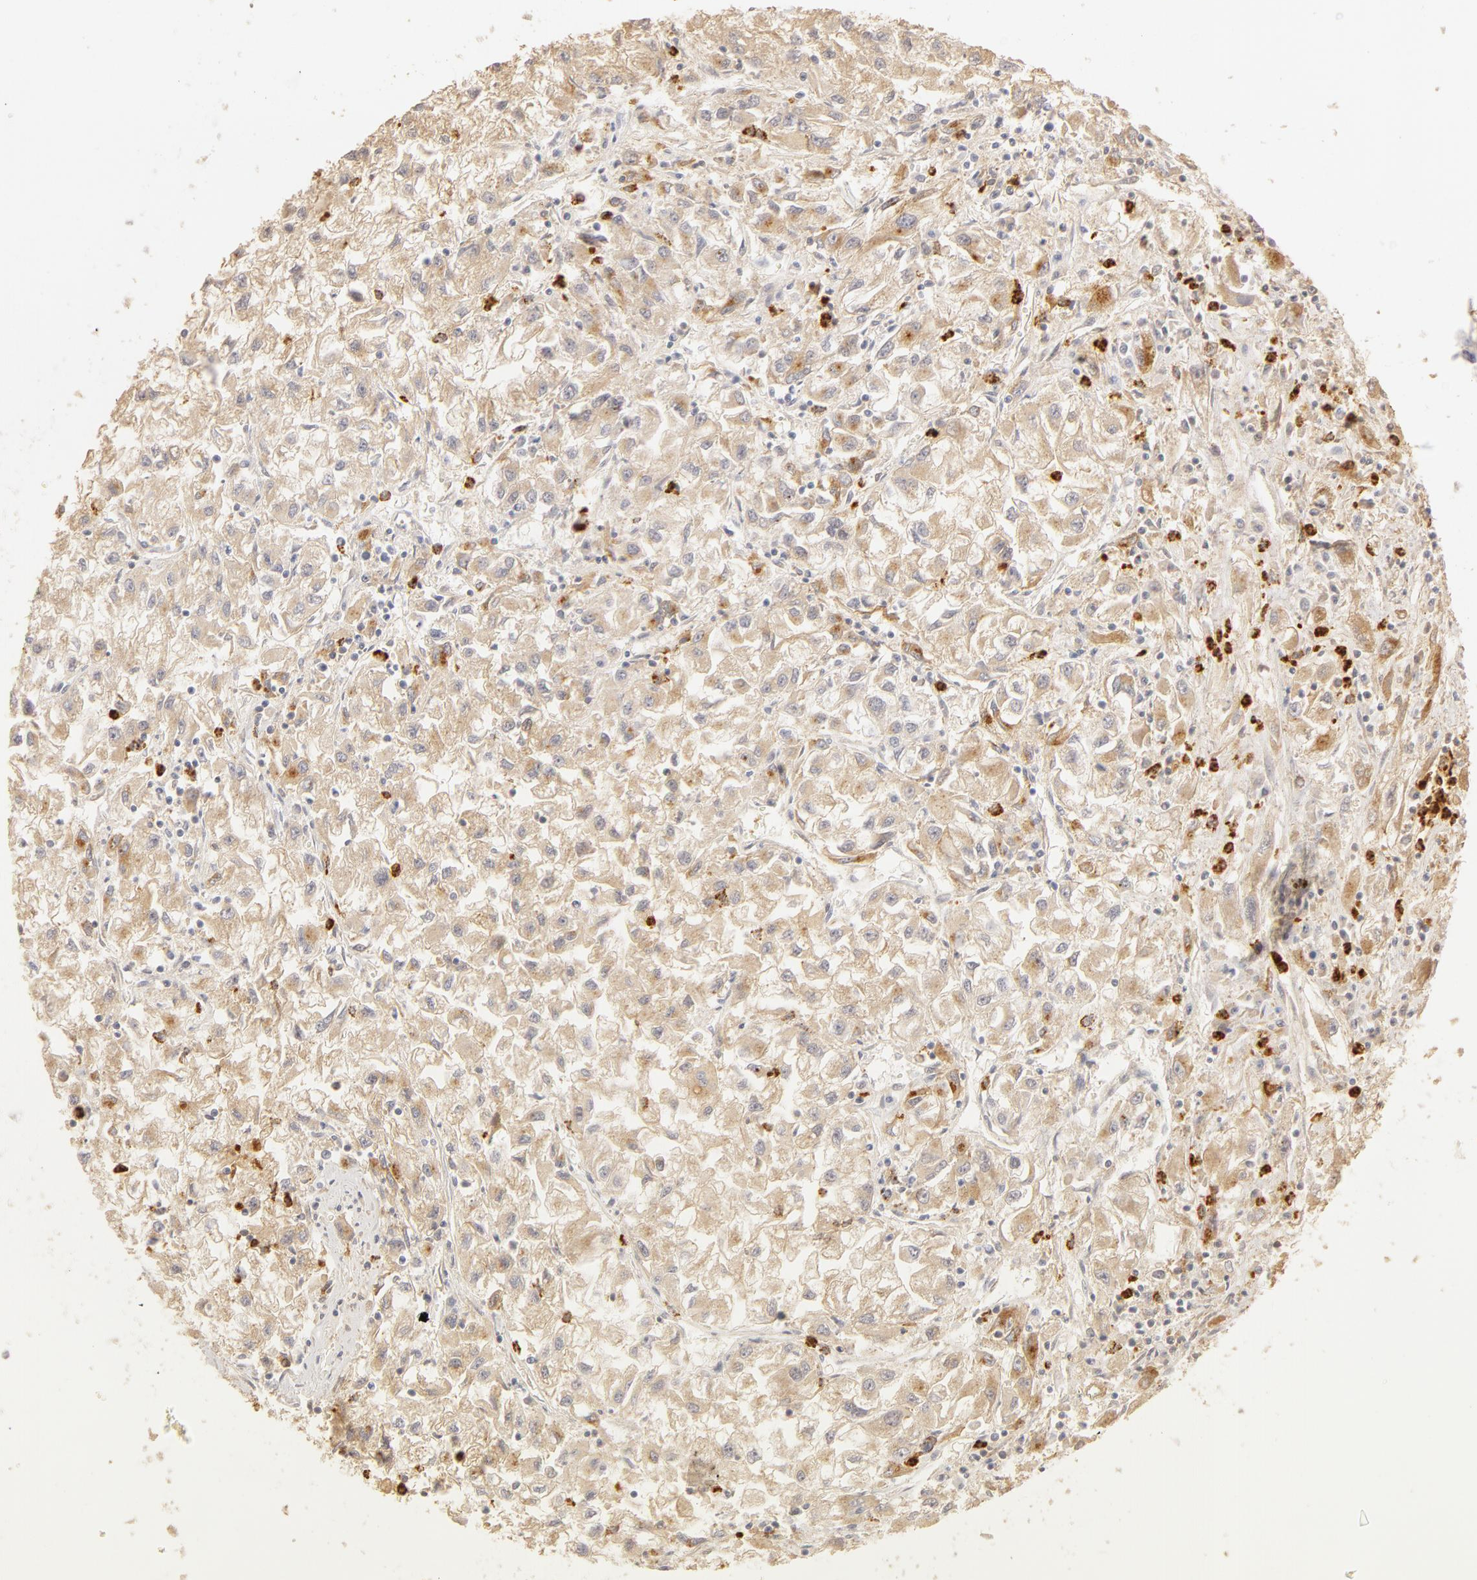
{"staining": {"intensity": "weak", "quantity": ">75%", "location": "cytoplasmic/membranous"}, "tissue": "renal cancer", "cell_type": "Tumor cells", "image_type": "cancer", "snomed": [{"axis": "morphology", "description": "Adenocarcinoma, NOS"}, {"axis": "topography", "description": "Kidney"}], "caption": "Tumor cells show low levels of weak cytoplasmic/membranous positivity in about >75% of cells in human renal cancer. (DAB (3,3'-diaminobenzidine) IHC with brightfield microscopy, high magnification).", "gene": "C1R", "patient": {"sex": "male", "age": 59}}